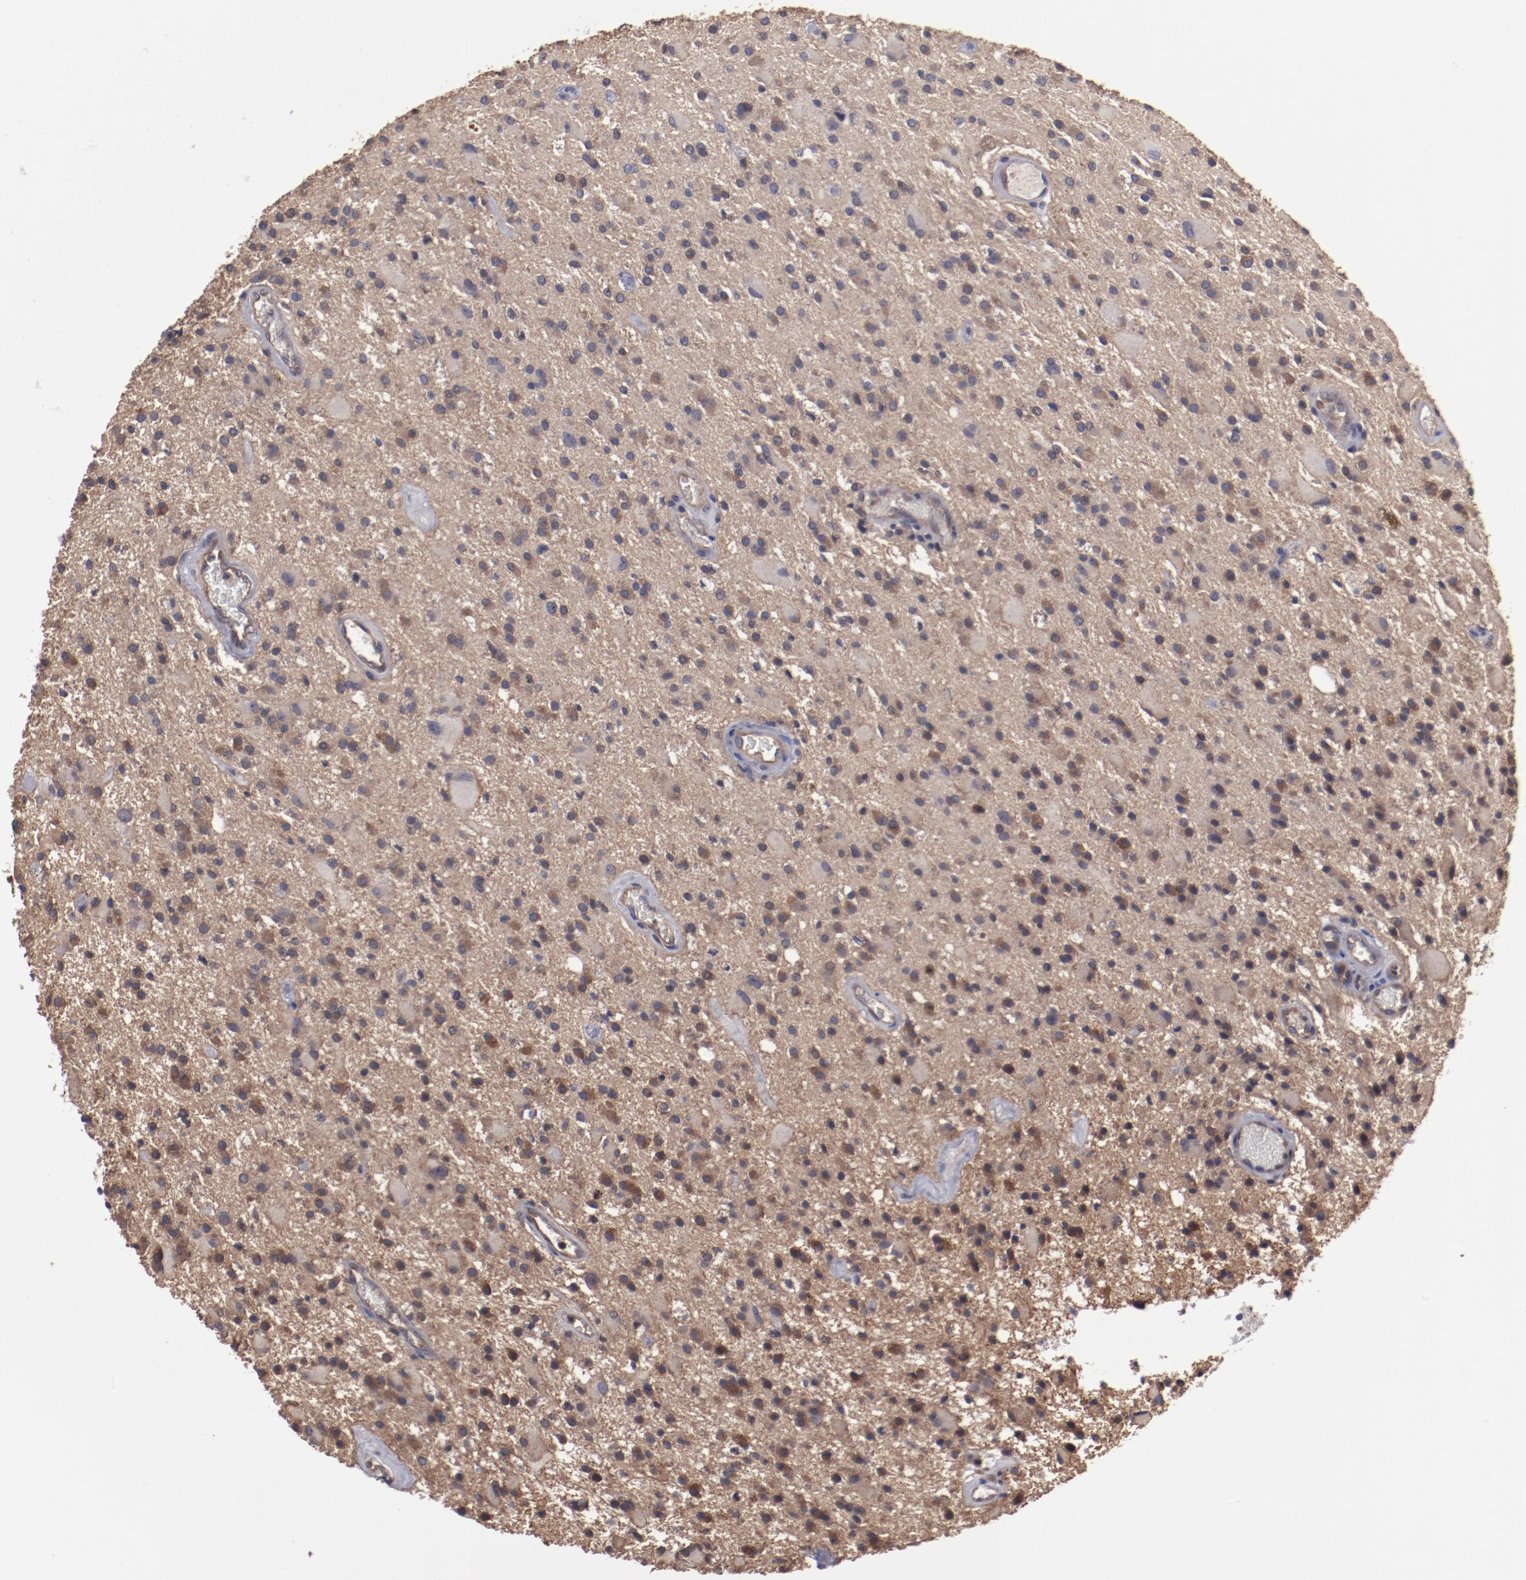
{"staining": {"intensity": "moderate", "quantity": "25%-75%", "location": "cytoplasmic/membranous"}, "tissue": "glioma", "cell_type": "Tumor cells", "image_type": "cancer", "snomed": [{"axis": "morphology", "description": "Glioma, malignant, Low grade"}, {"axis": "topography", "description": "Brain"}], "caption": "Immunohistochemistry image of neoplastic tissue: glioma stained using IHC shows medium levels of moderate protein expression localized specifically in the cytoplasmic/membranous of tumor cells, appearing as a cytoplasmic/membranous brown color.", "gene": "DNAAF2", "patient": {"sex": "male", "age": 58}}